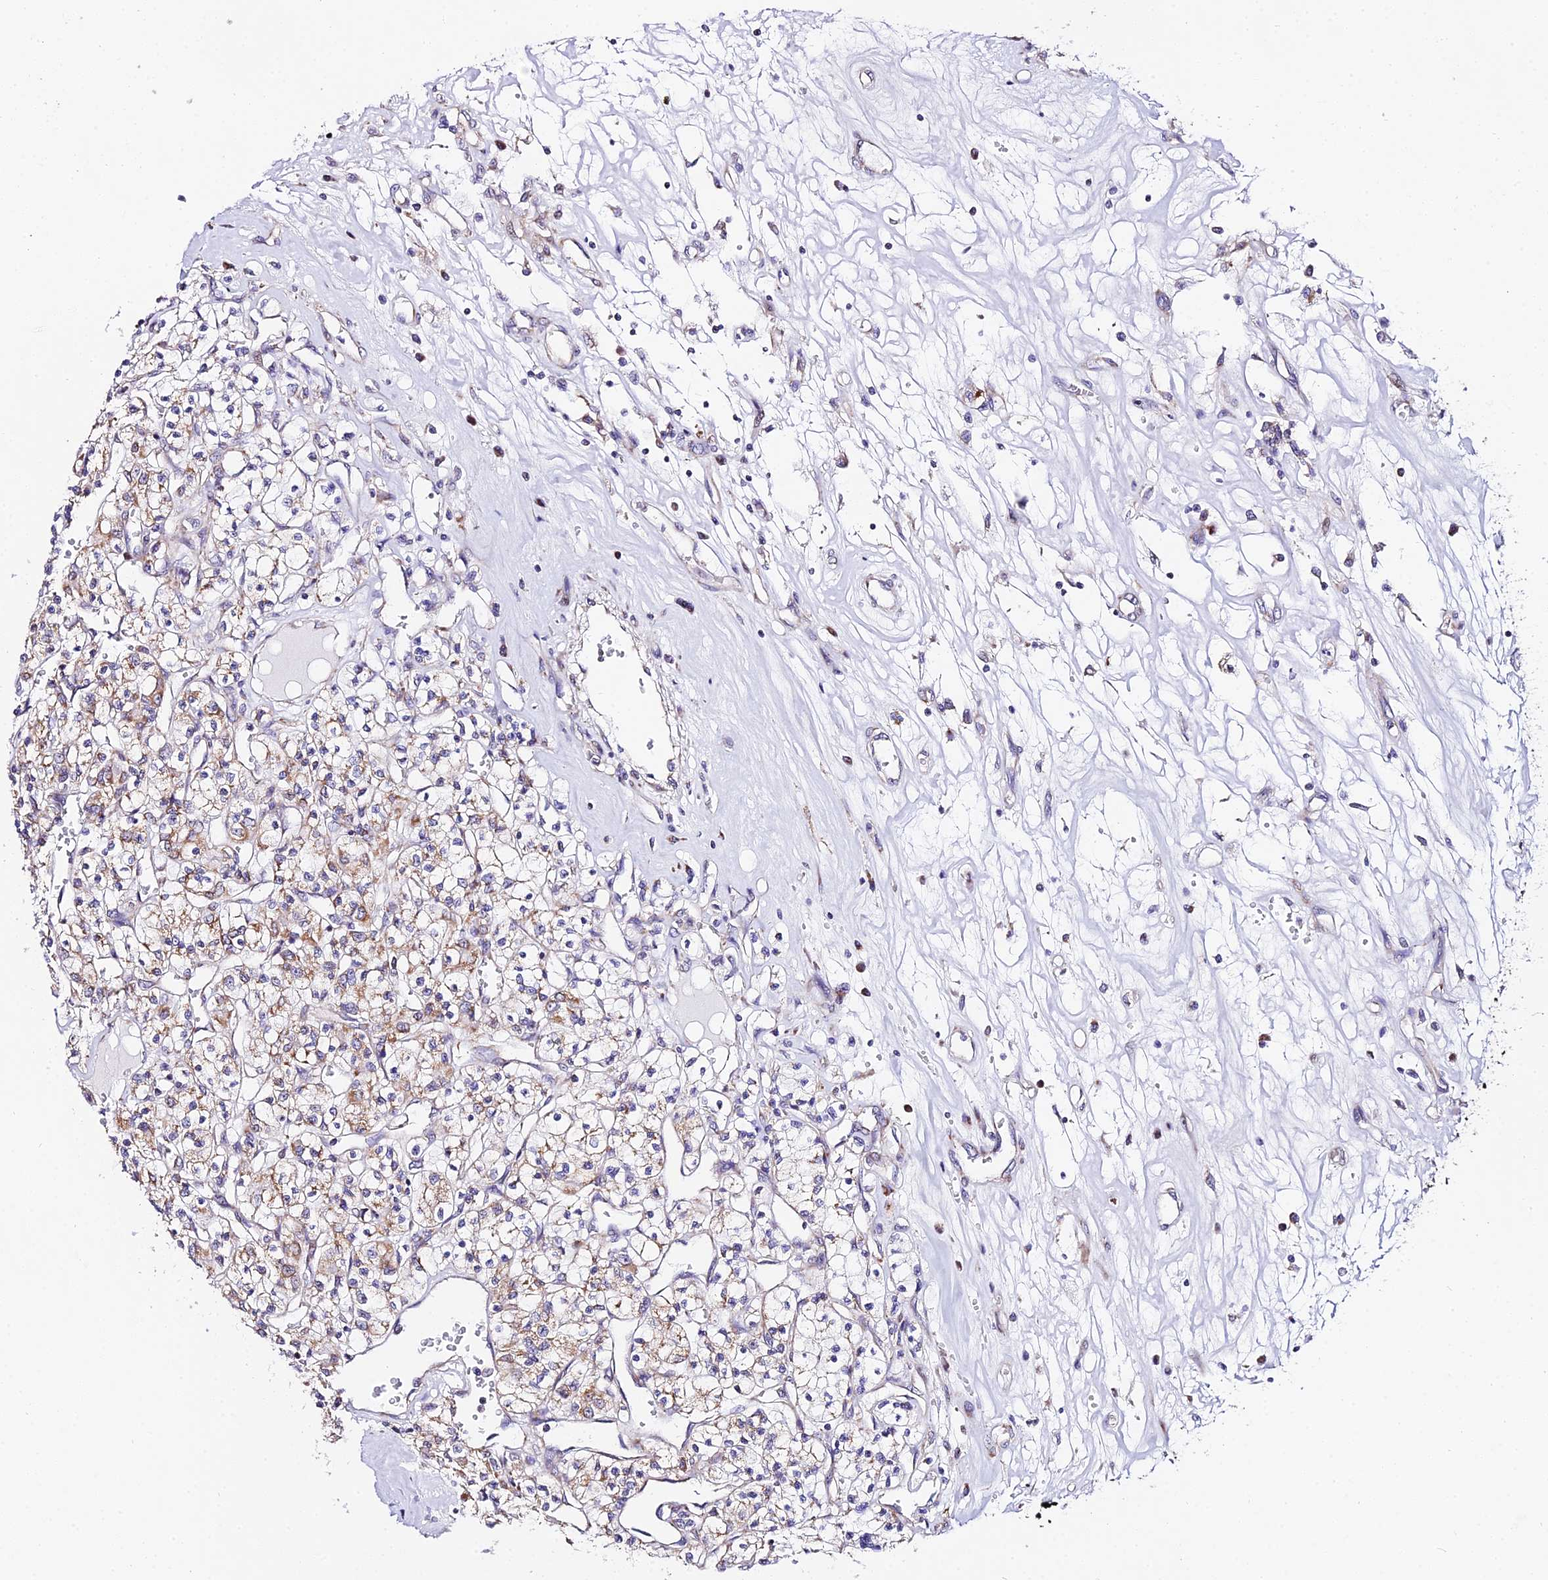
{"staining": {"intensity": "weak", "quantity": ">75%", "location": "cytoplasmic/membranous"}, "tissue": "renal cancer", "cell_type": "Tumor cells", "image_type": "cancer", "snomed": [{"axis": "morphology", "description": "Adenocarcinoma, NOS"}, {"axis": "topography", "description": "Kidney"}], "caption": "Renal adenocarcinoma stained with a protein marker demonstrates weak staining in tumor cells.", "gene": "ATP5PB", "patient": {"sex": "female", "age": 59}}